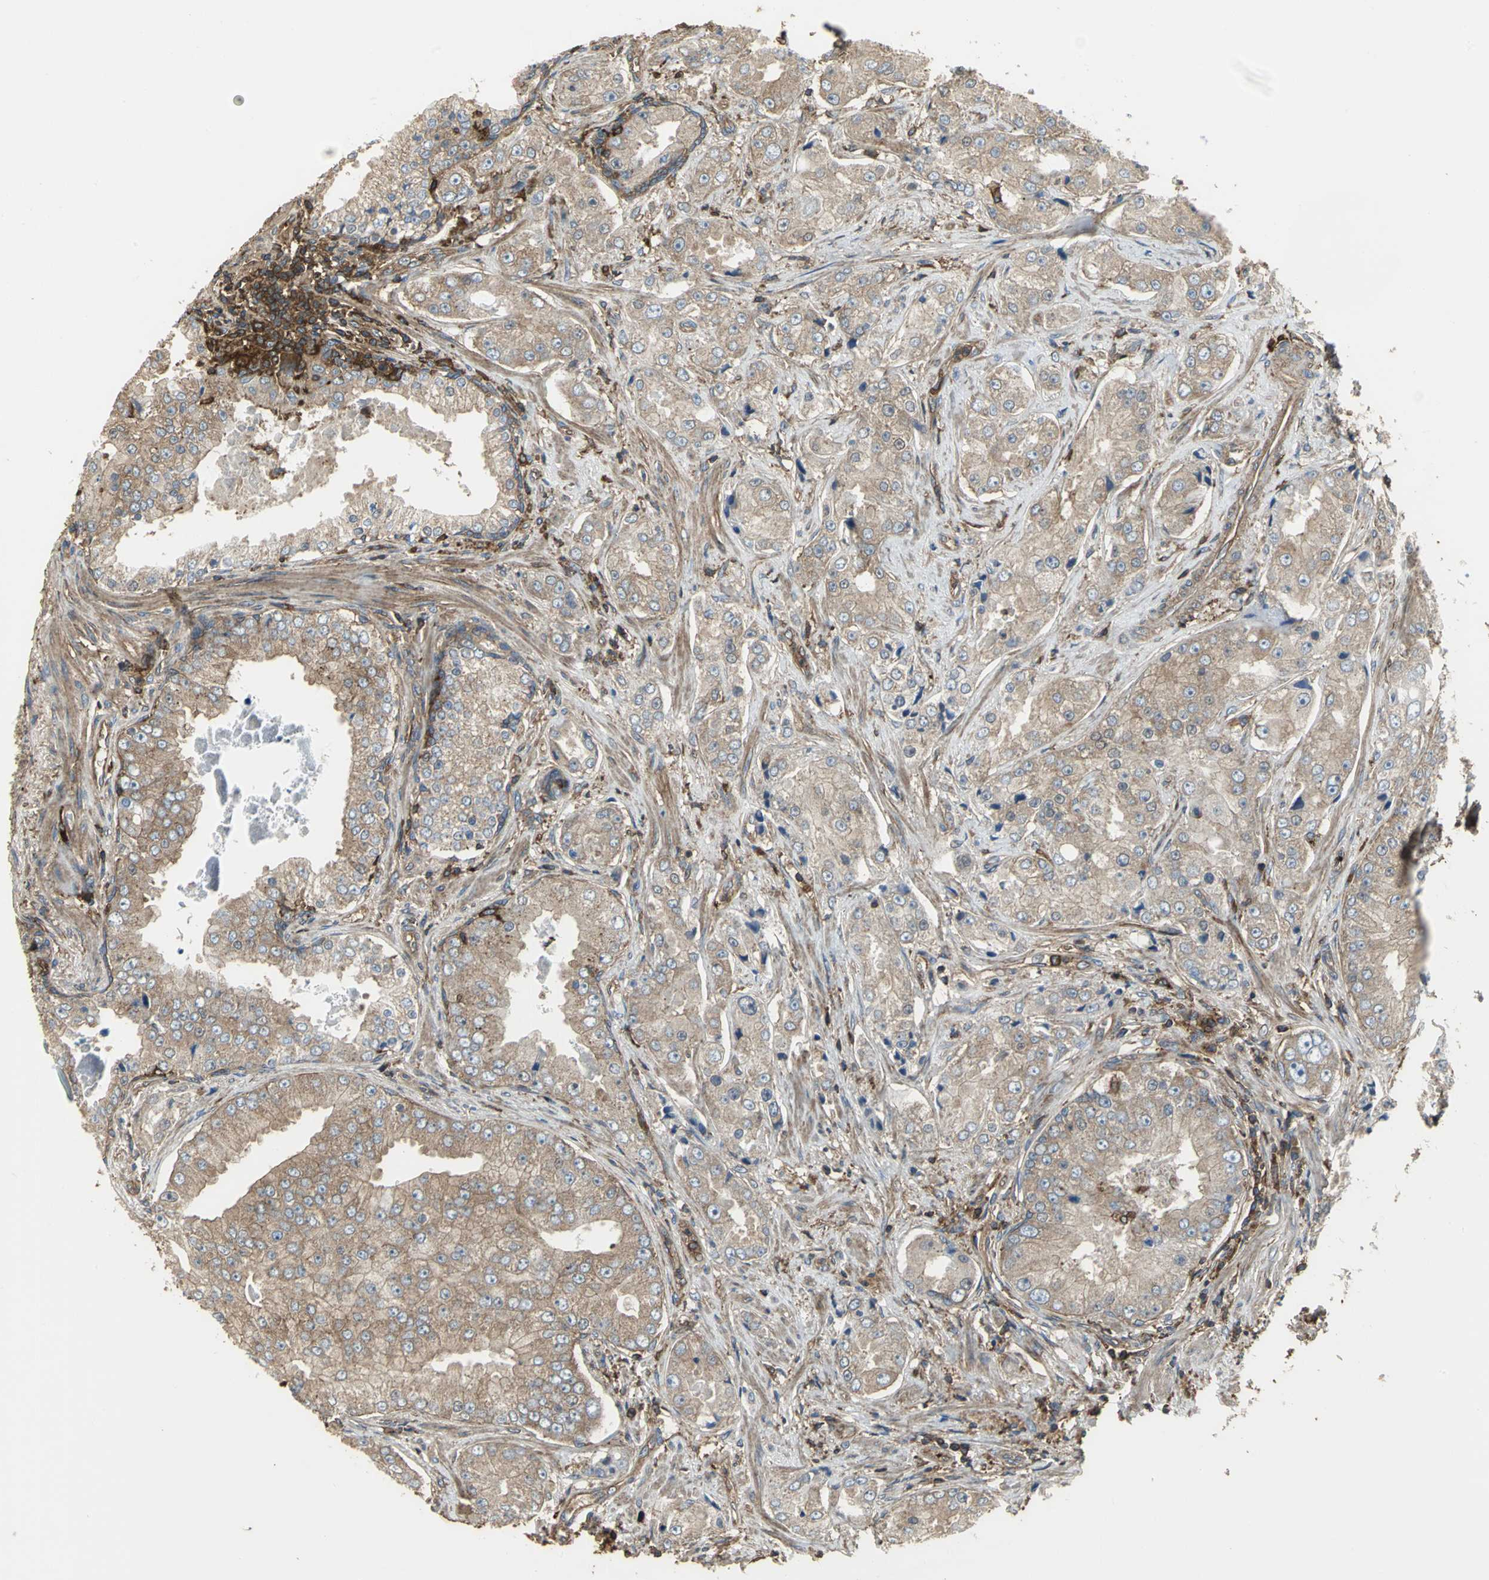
{"staining": {"intensity": "weak", "quantity": ">75%", "location": "cytoplasmic/membranous"}, "tissue": "prostate cancer", "cell_type": "Tumor cells", "image_type": "cancer", "snomed": [{"axis": "morphology", "description": "Adenocarcinoma, High grade"}, {"axis": "topography", "description": "Prostate"}], "caption": "The micrograph exhibits a brown stain indicating the presence of a protein in the cytoplasmic/membranous of tumor cells in prostate cancer (high-grade adenocarcinoma).", "gene": "TLN1", "patient": {"sex": "male", "age": 73}}